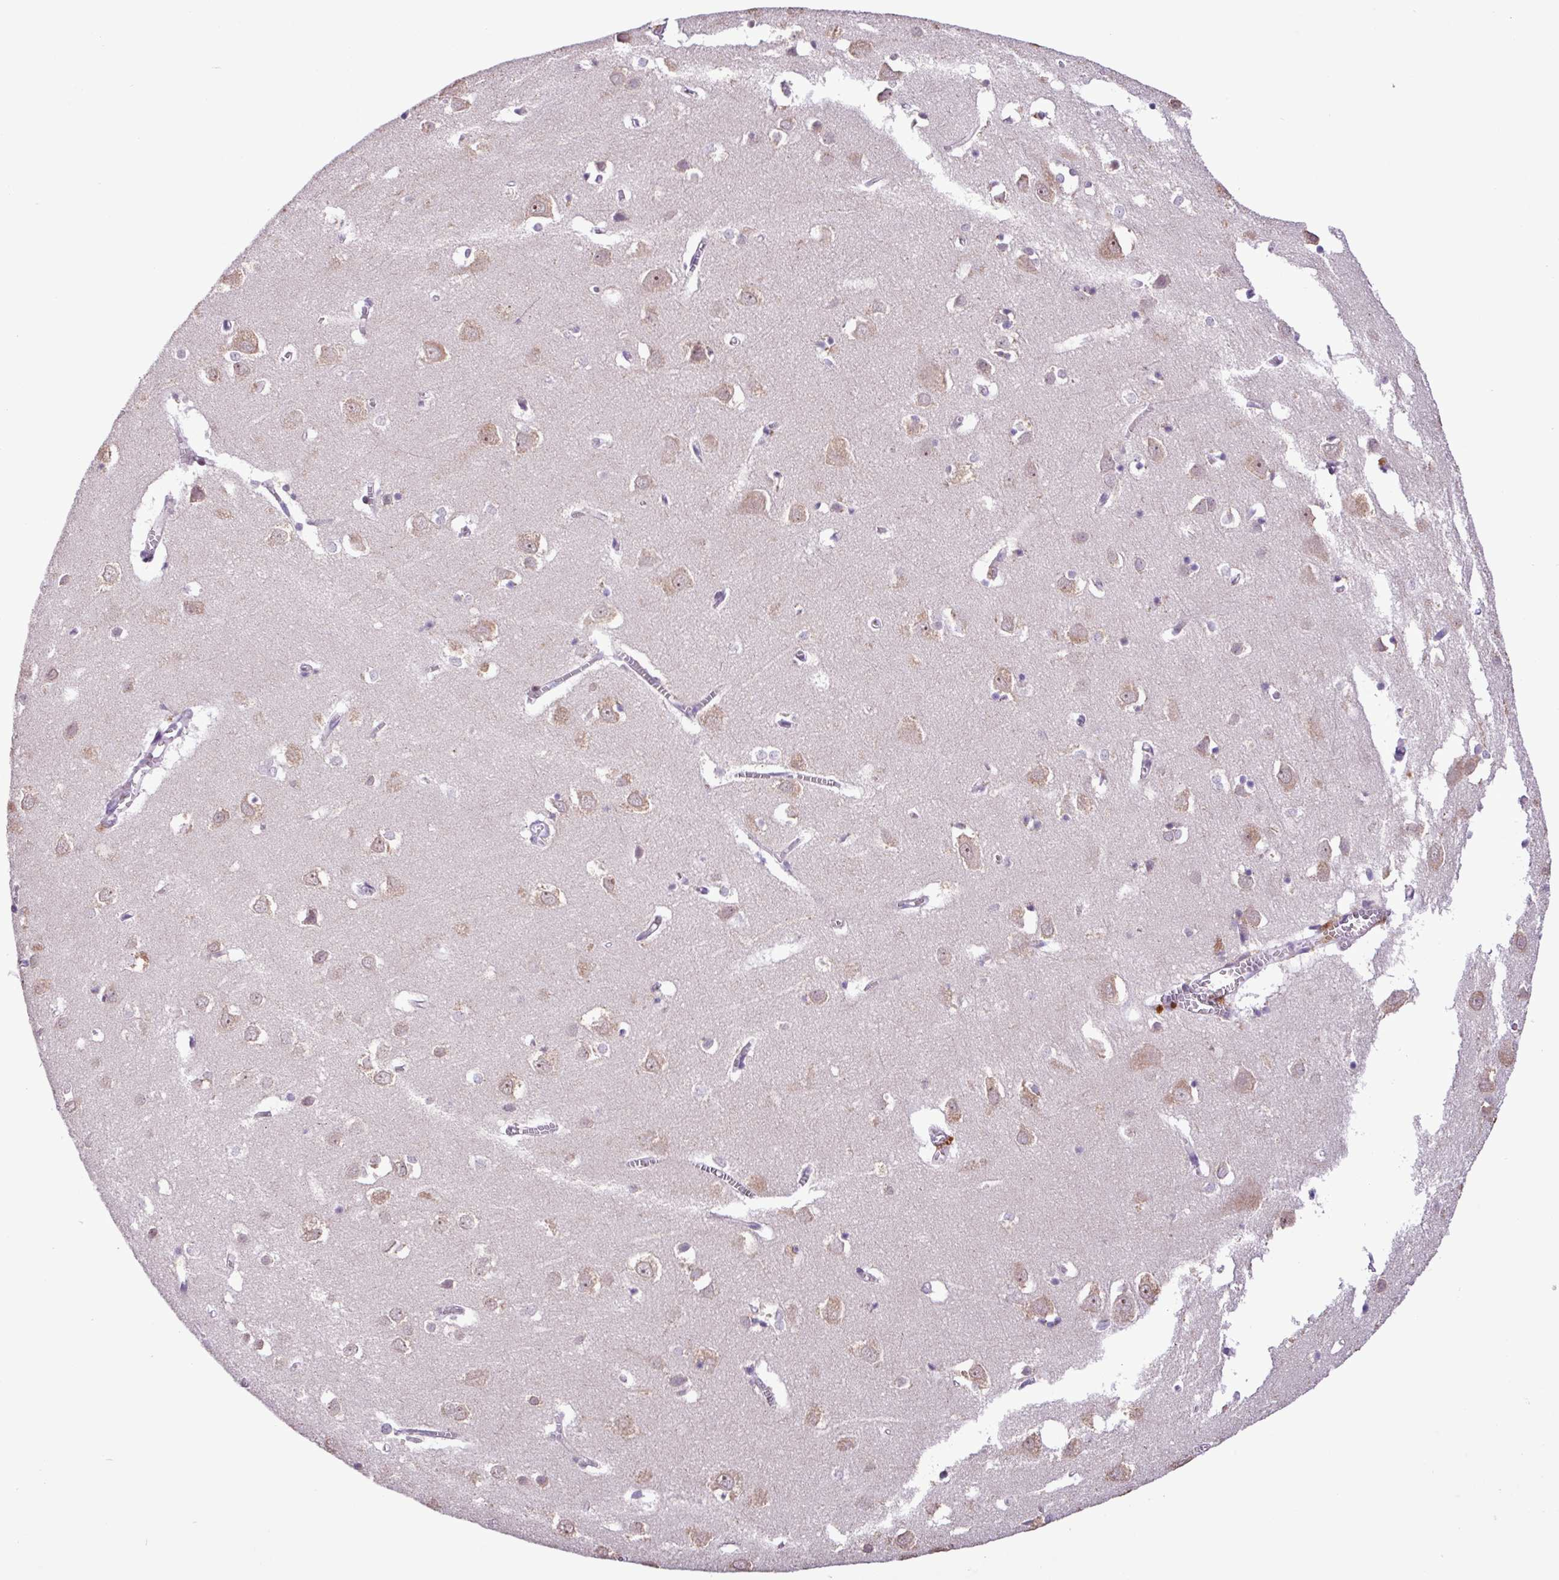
{"staining": {"intensity": "negative", "quantity": "none", "location": "none"}, "tissue": "cerebral cortex", "cell_type": "Endothelial cells", "image_type": "normal", "snomed": [{"axis": "morphology", "description": "Normal tissue, NOS"}, {"axis": "topography", "description": "Cerebral cortex"}], "caption": "Immunohistochemistry micrograph of normal cerebral cortex: human cerebral cortex stained with DAB reveals no significant protein staining in endothelial cells.", "gene": "ZNF354A", "patient": {"sex": "male", "age": 70}}